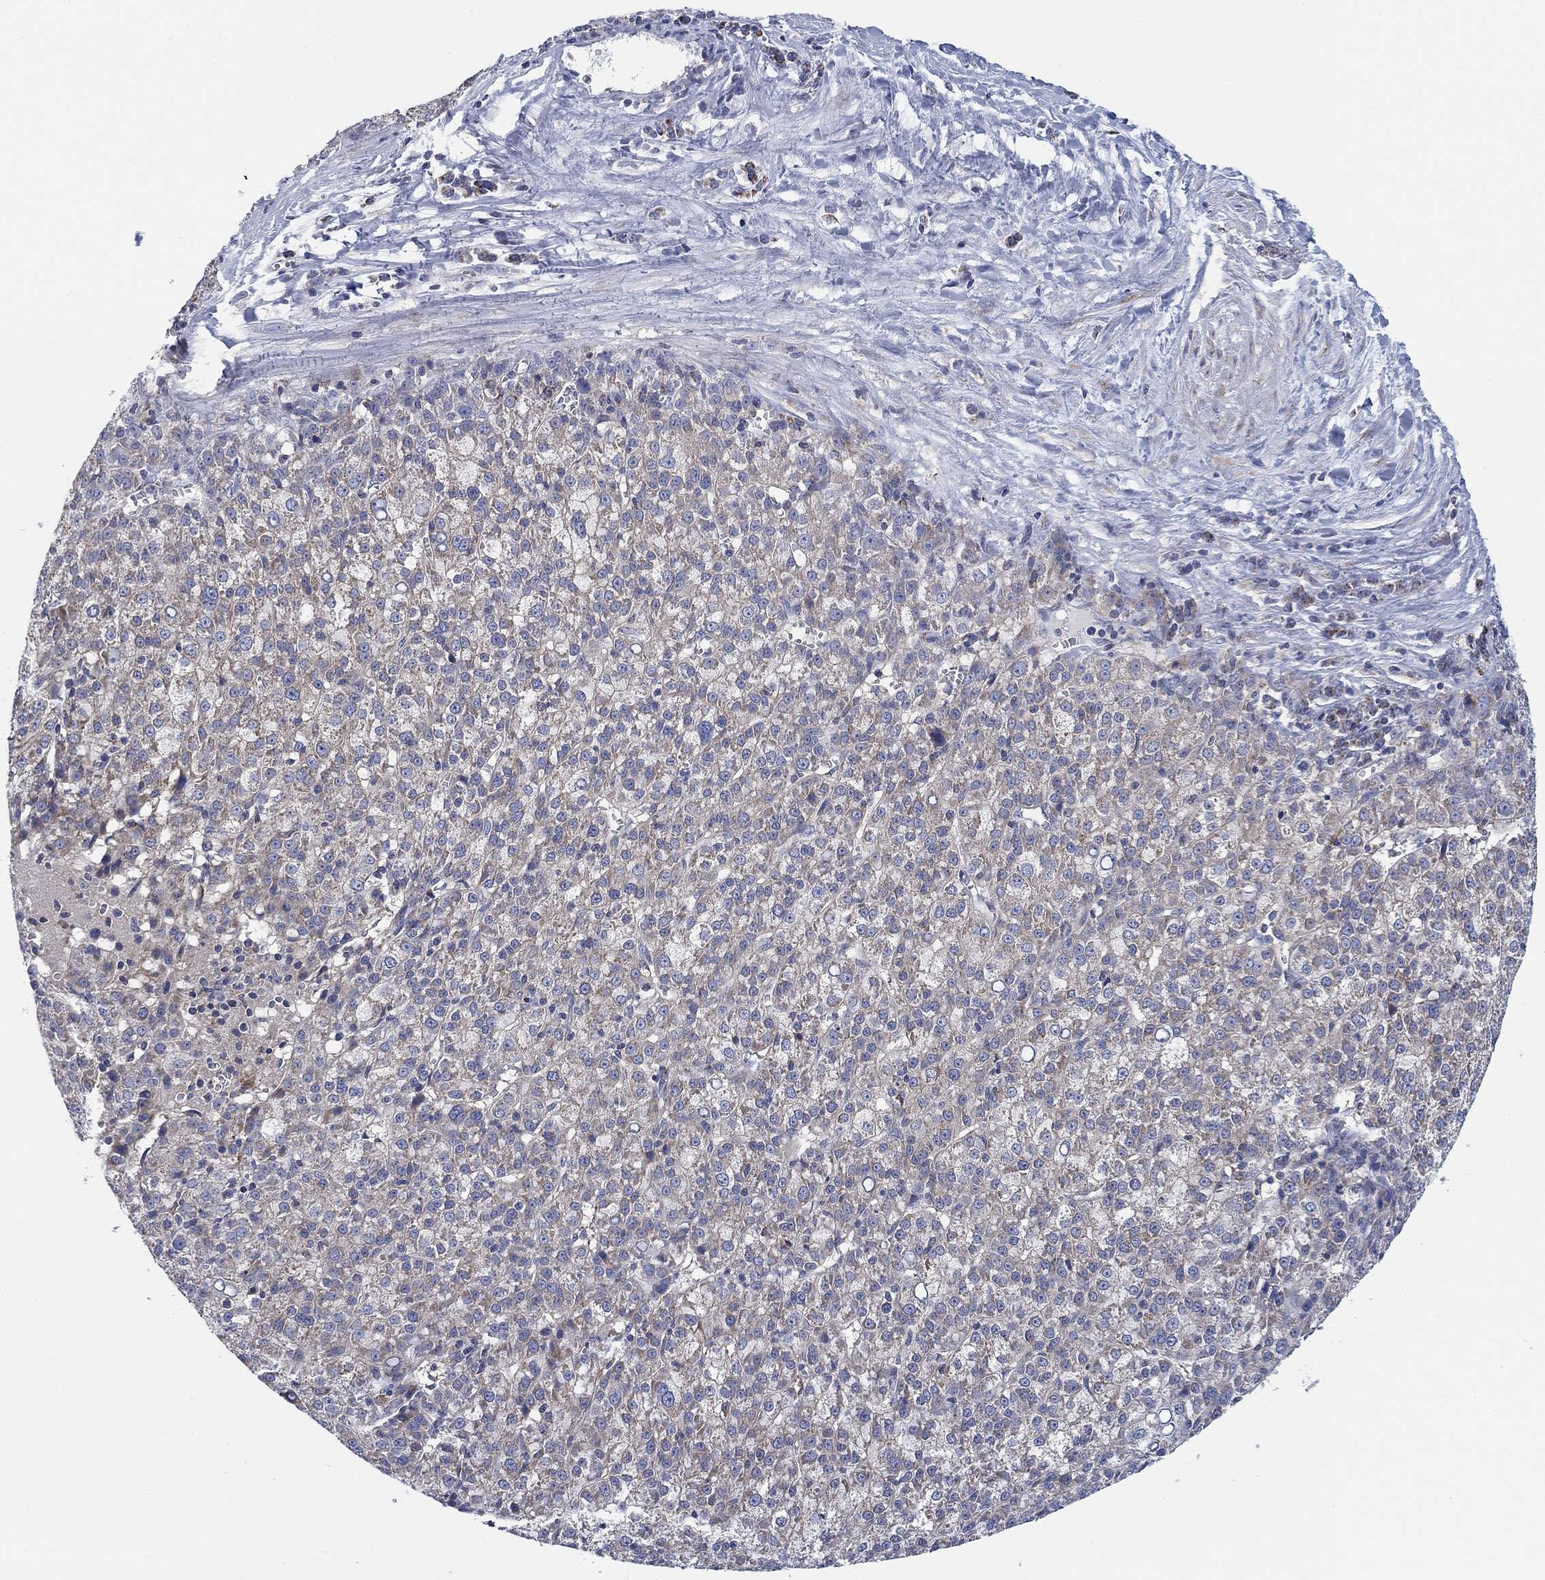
{"staining": {"intensity": "weak", "quantity": "<25%", "location": "cytoplasmic/membranous"}, "tissue": "liver cancer", "cell_type": "Tumor cells", "image_type": "cancer", "snomed": [{"axis": "morphology", "description": "Carcinoma, Hepatocellular, NOS"}, {"axis": "topography", "description": "Liver"}], "caption": "This is a photomicrograph of immunohistochemistry staining of hepatocellular carcinoma (liver), which shows no expression in tumor cells.", "gene": "NACAD", "patient": {"sex": "female", "age": 60}}